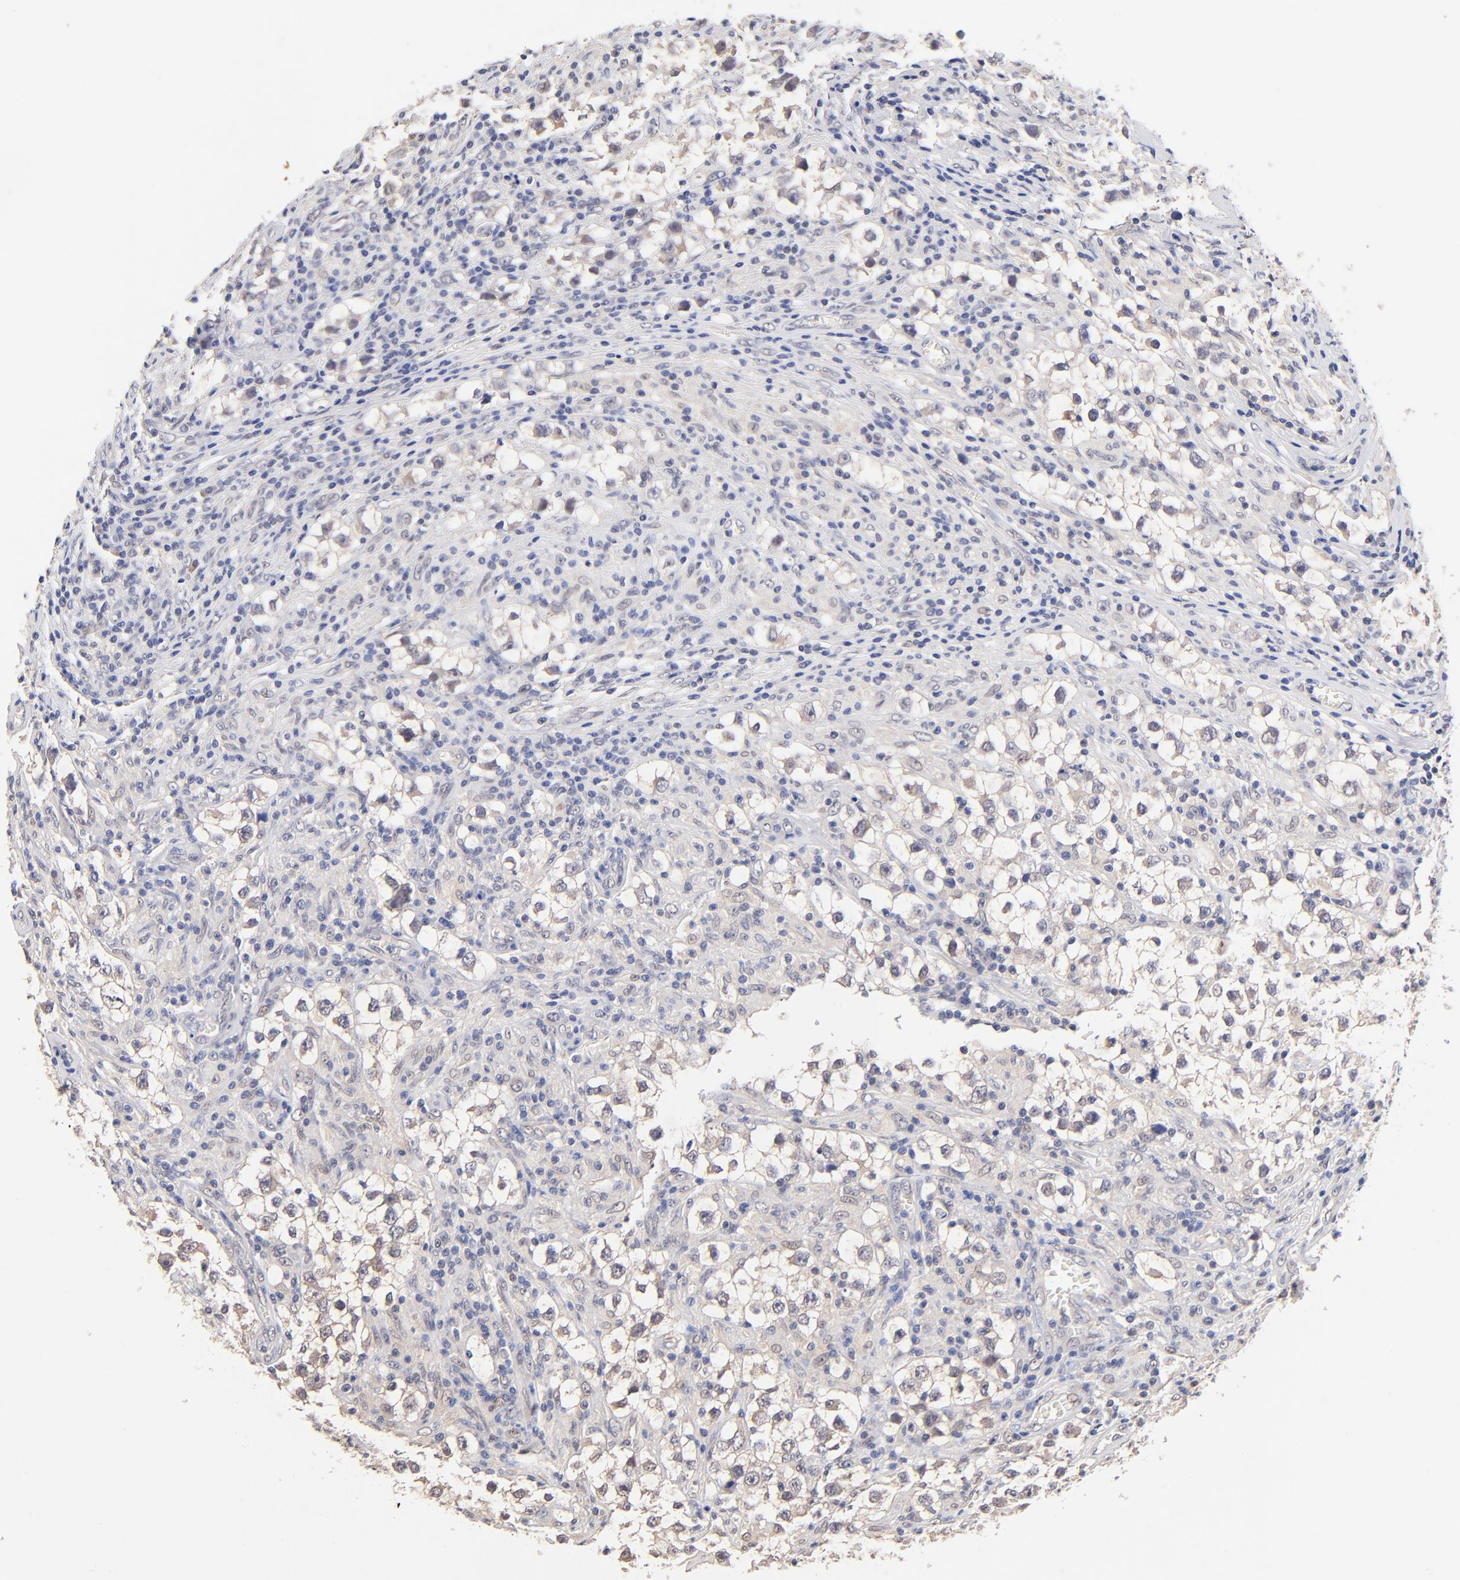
{"staining": {"intensity": "negative", "quantity": "none", "location": "none"}, "tissue": "testis cancer", "cell_type": "Tumor cells", "image_type": "cancer", "snomed": [{"axis": "morphology", "description": "Seminoma, NOS"}, {"axis": "topography", "description": "Testis"}], "caption": "This is an immunohistochemistry histopathology image of human seminoma (testis). There is no positivity in tumor cells.", "gene": "TXNL1", "patient": {"sex": "male", "age": 32}}